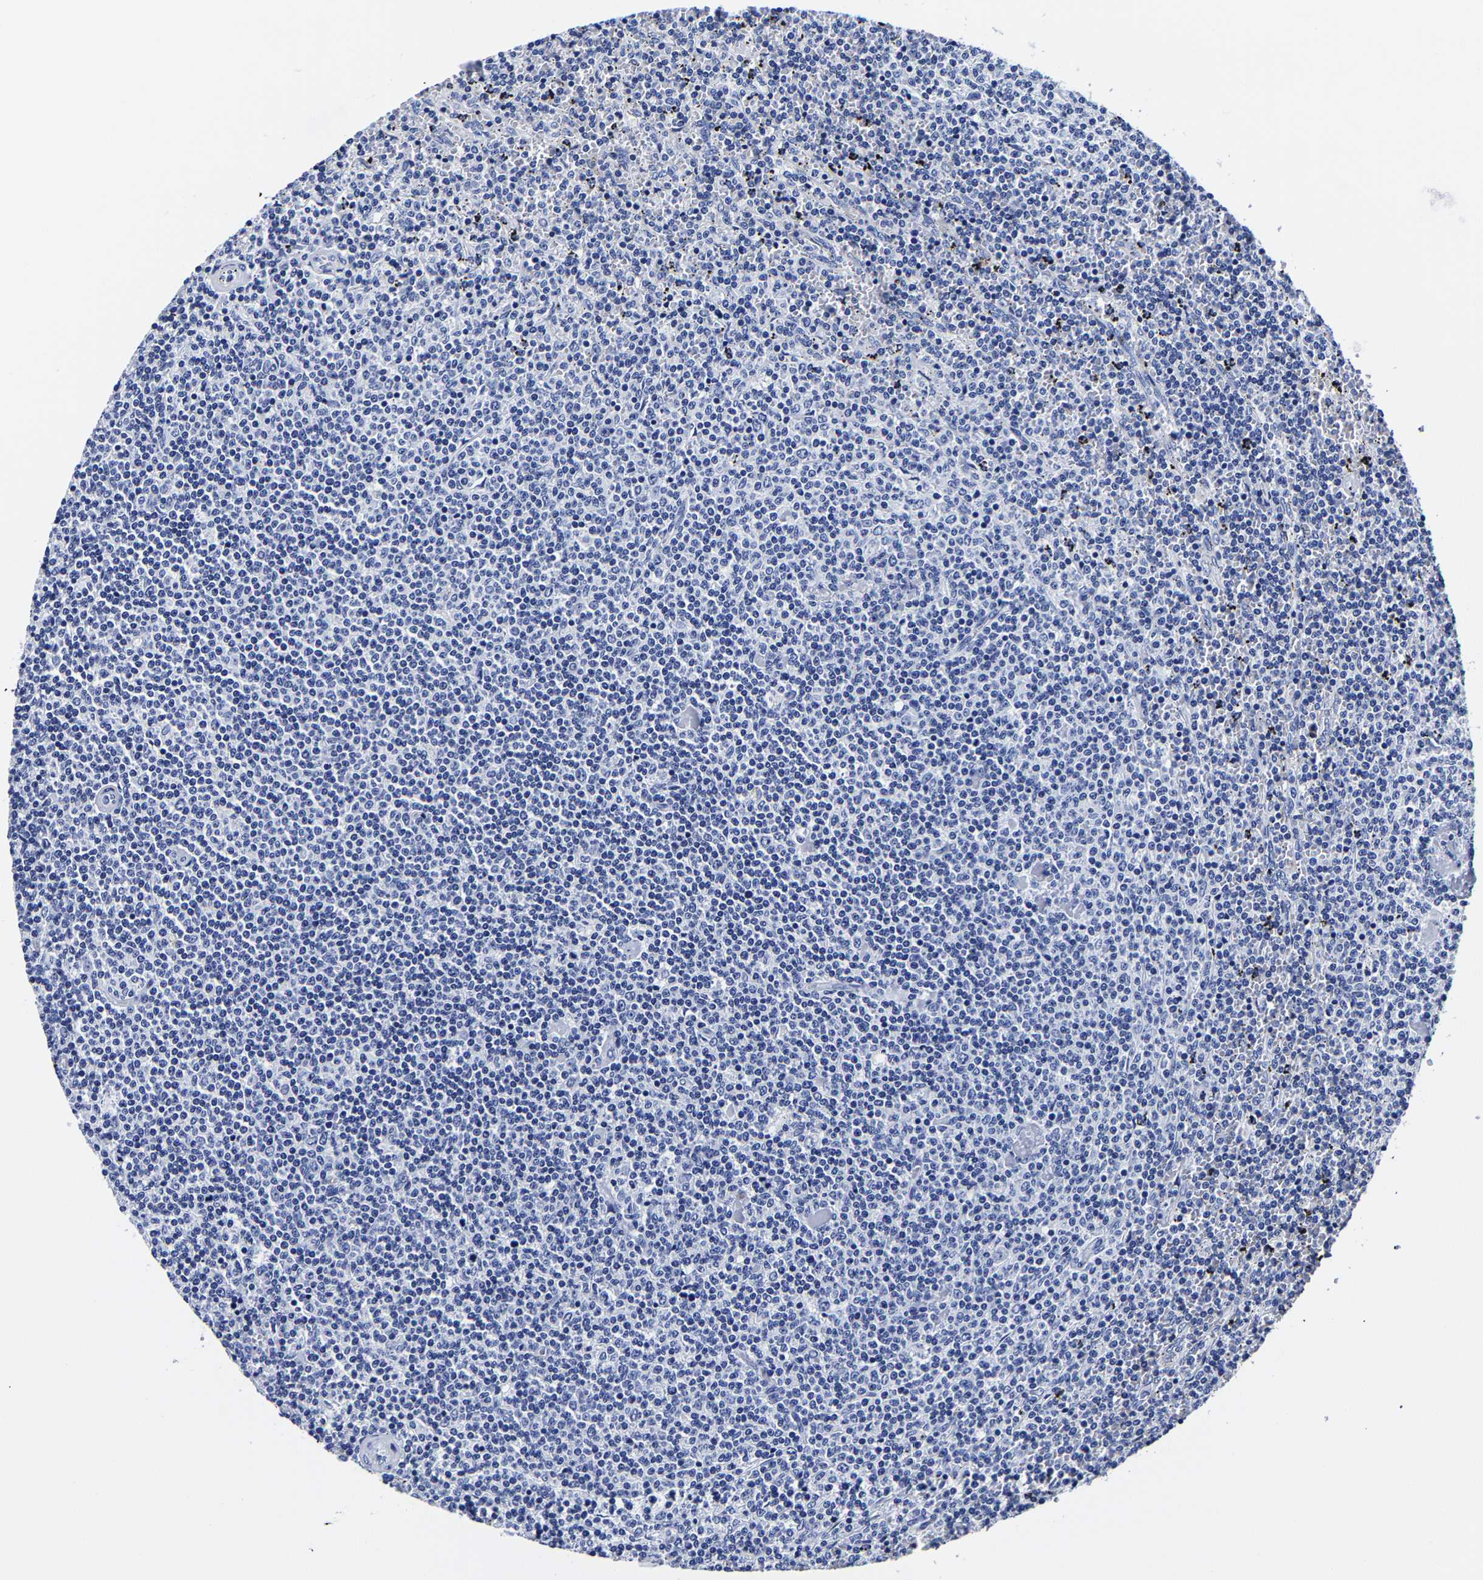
{"staining": {"intensity": "negative", "quantity": "none", "location": "none"}, "tissue": "lymphoma", "cell_type": "Tumor cells", "image_type": "cancer", "snomed": [{"axis": "morphology", "description": "Malignant lymphoma, non-Hodgkin's type, Low grade"}, {"axis": "topography", "description": "Spleen"}], "caption": "An image of human low-grade malignant lymphoma, non-Hodgkin's type is negative for staining in tumor cells.", "gene": "CPA2", "patient": {"sex": "female", "age": 50}}